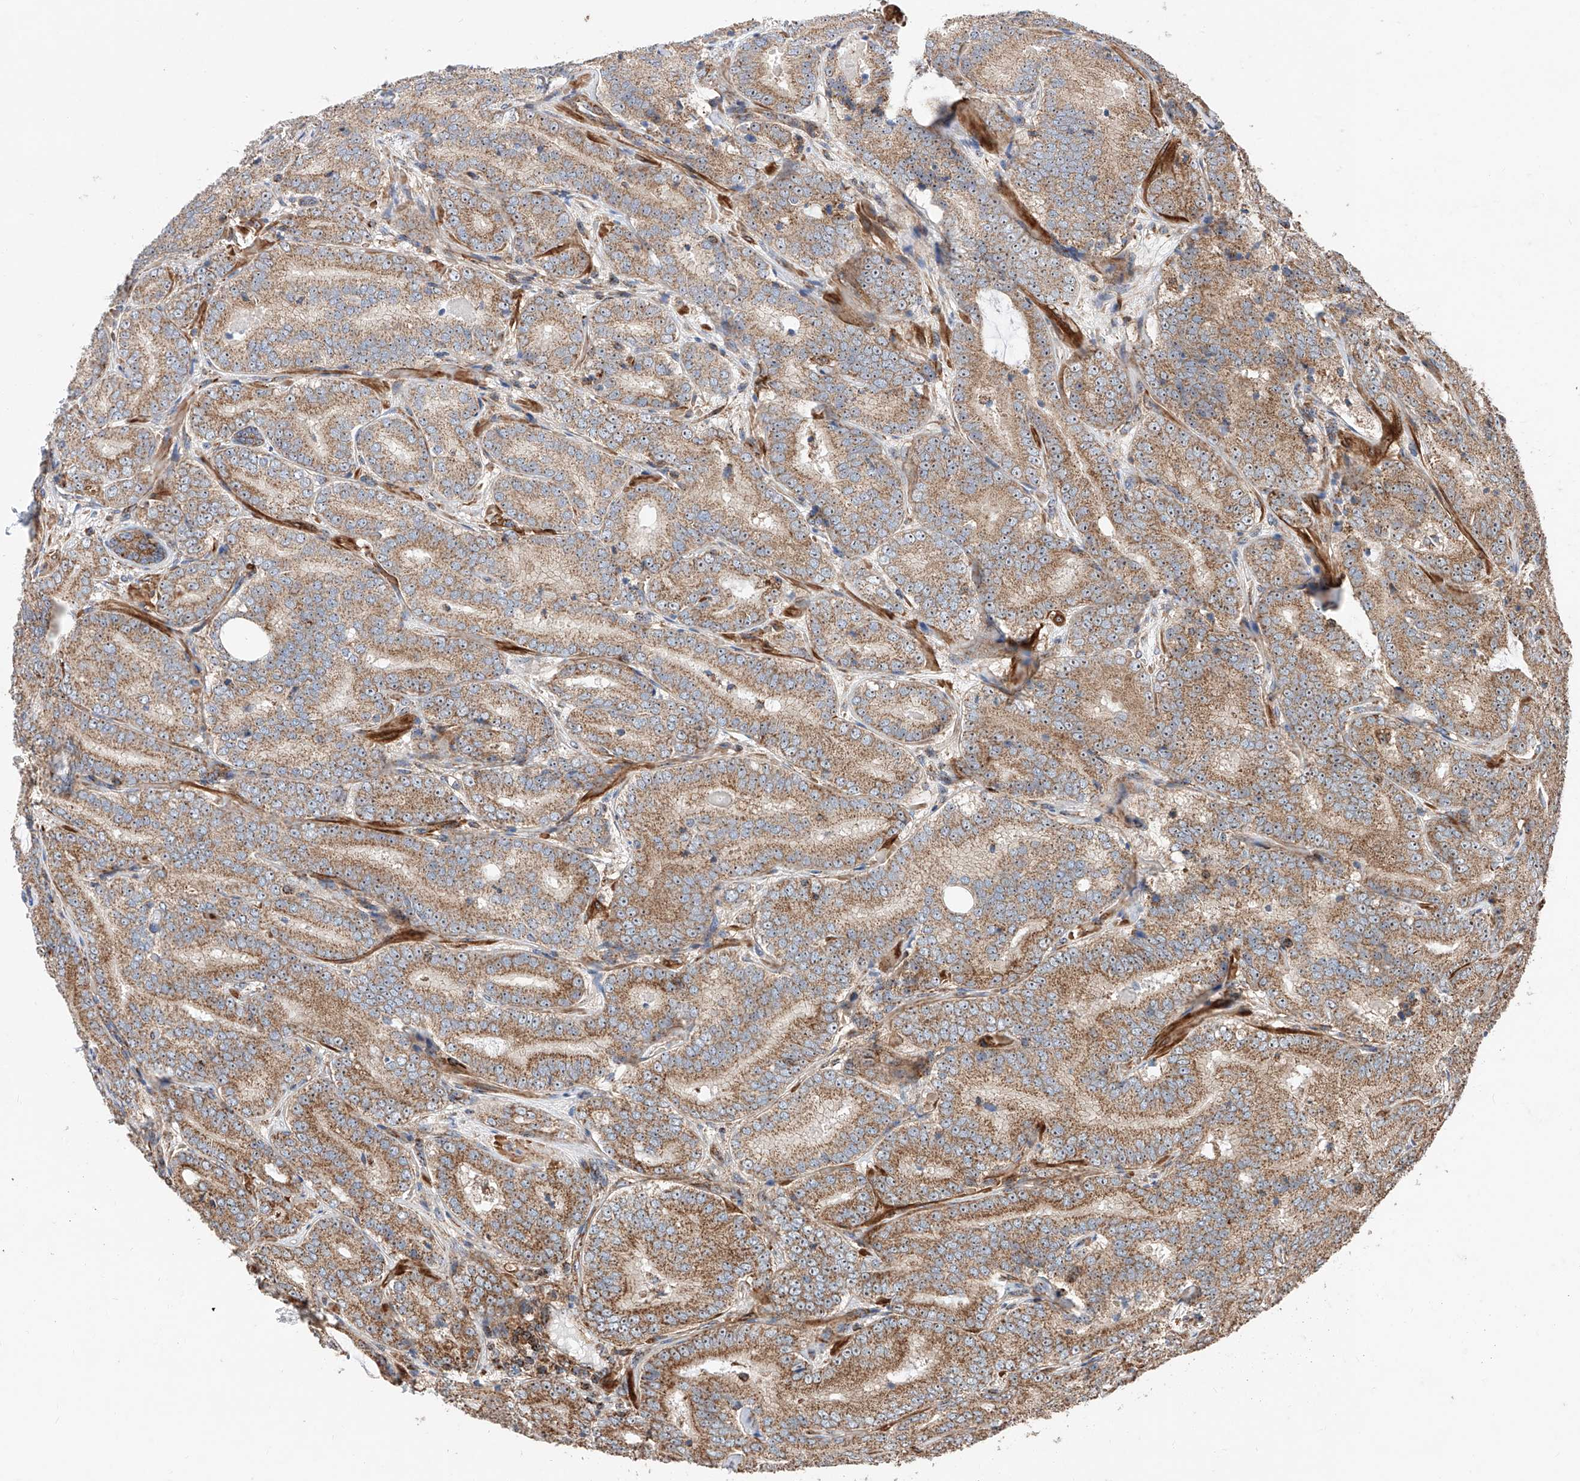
{"staining": {"intensity": "moderate", "quantity": ">75%", "location": "cytoplasmic/membranous"}, "tissue": "prostate cancer", "cell_type": "Tumor cells", "image_type": "cancer", "snomed": [{"axis": "morphology", "description": "Adenocarcinoma, High grade"}, {"axis": "topography", "description": "Prostate"}], "caption": "Tumor cells display moderate cytoplasmic/membranous positivity in approximately >75% of cells in prostate cancer.", "gene": "PISD", "patient": {"sex": "male", "age": 57}}